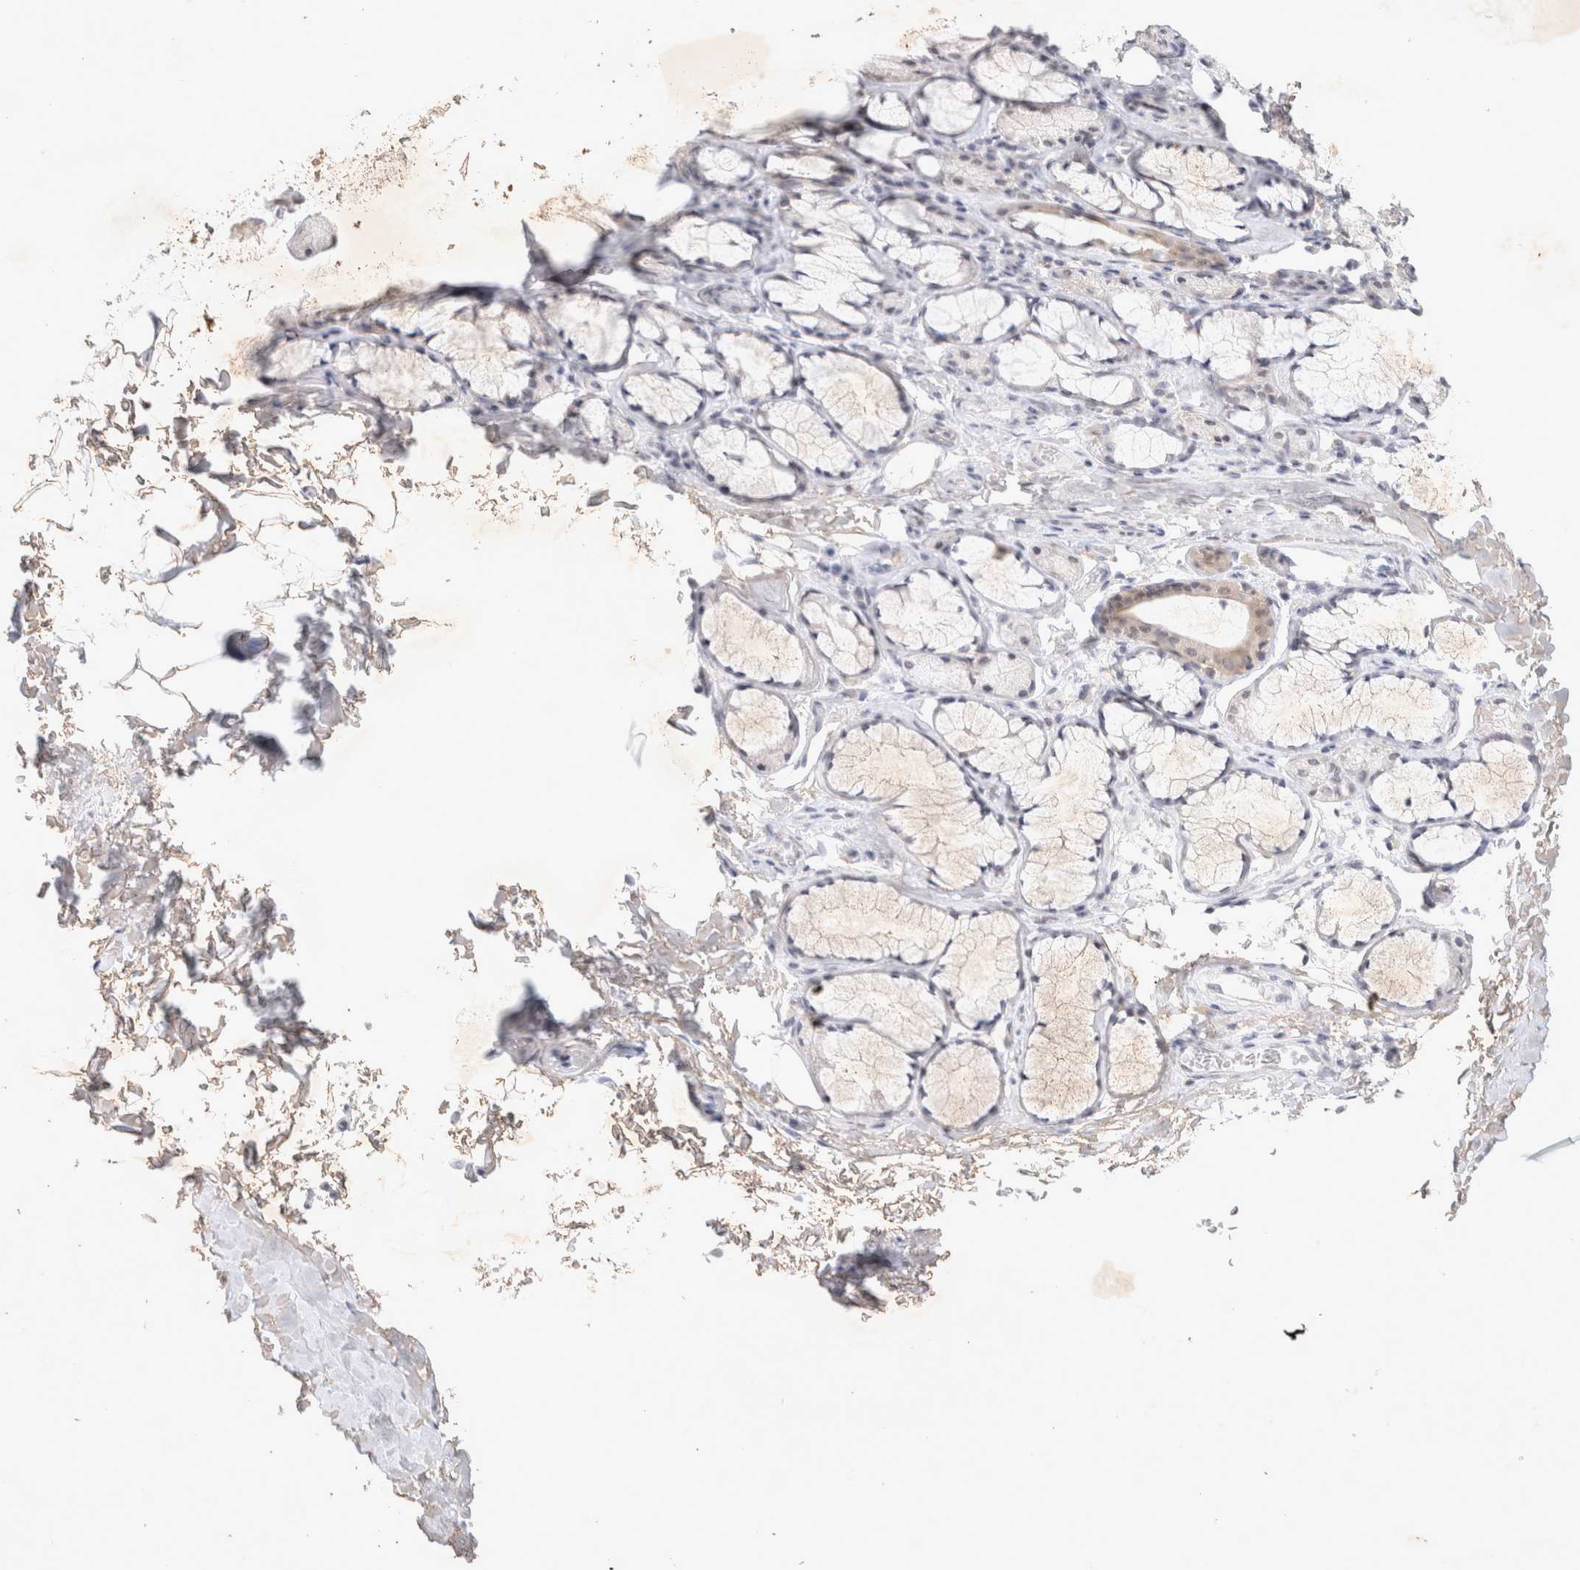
{"staining": {"intensity": "negative", "quantity": "none", "location": "none"}, "tissue": "soft tissue", "cell_type": "Fibroblasts", "image_type": "normal", "snomed": [{"axis": "morphology", "description": "Normal tissue, NOS"}, {"axis": "topography", "description": "Cartilage tissue"}, {"axis": "topography", "description": "Bronchus"}], "caption": "The immunohistochemistry histopathology image has no significant expression in fibroblasts of soft tissue.", "gene": "FBXO42", "patient": {"sex": "female", "age": 73}}